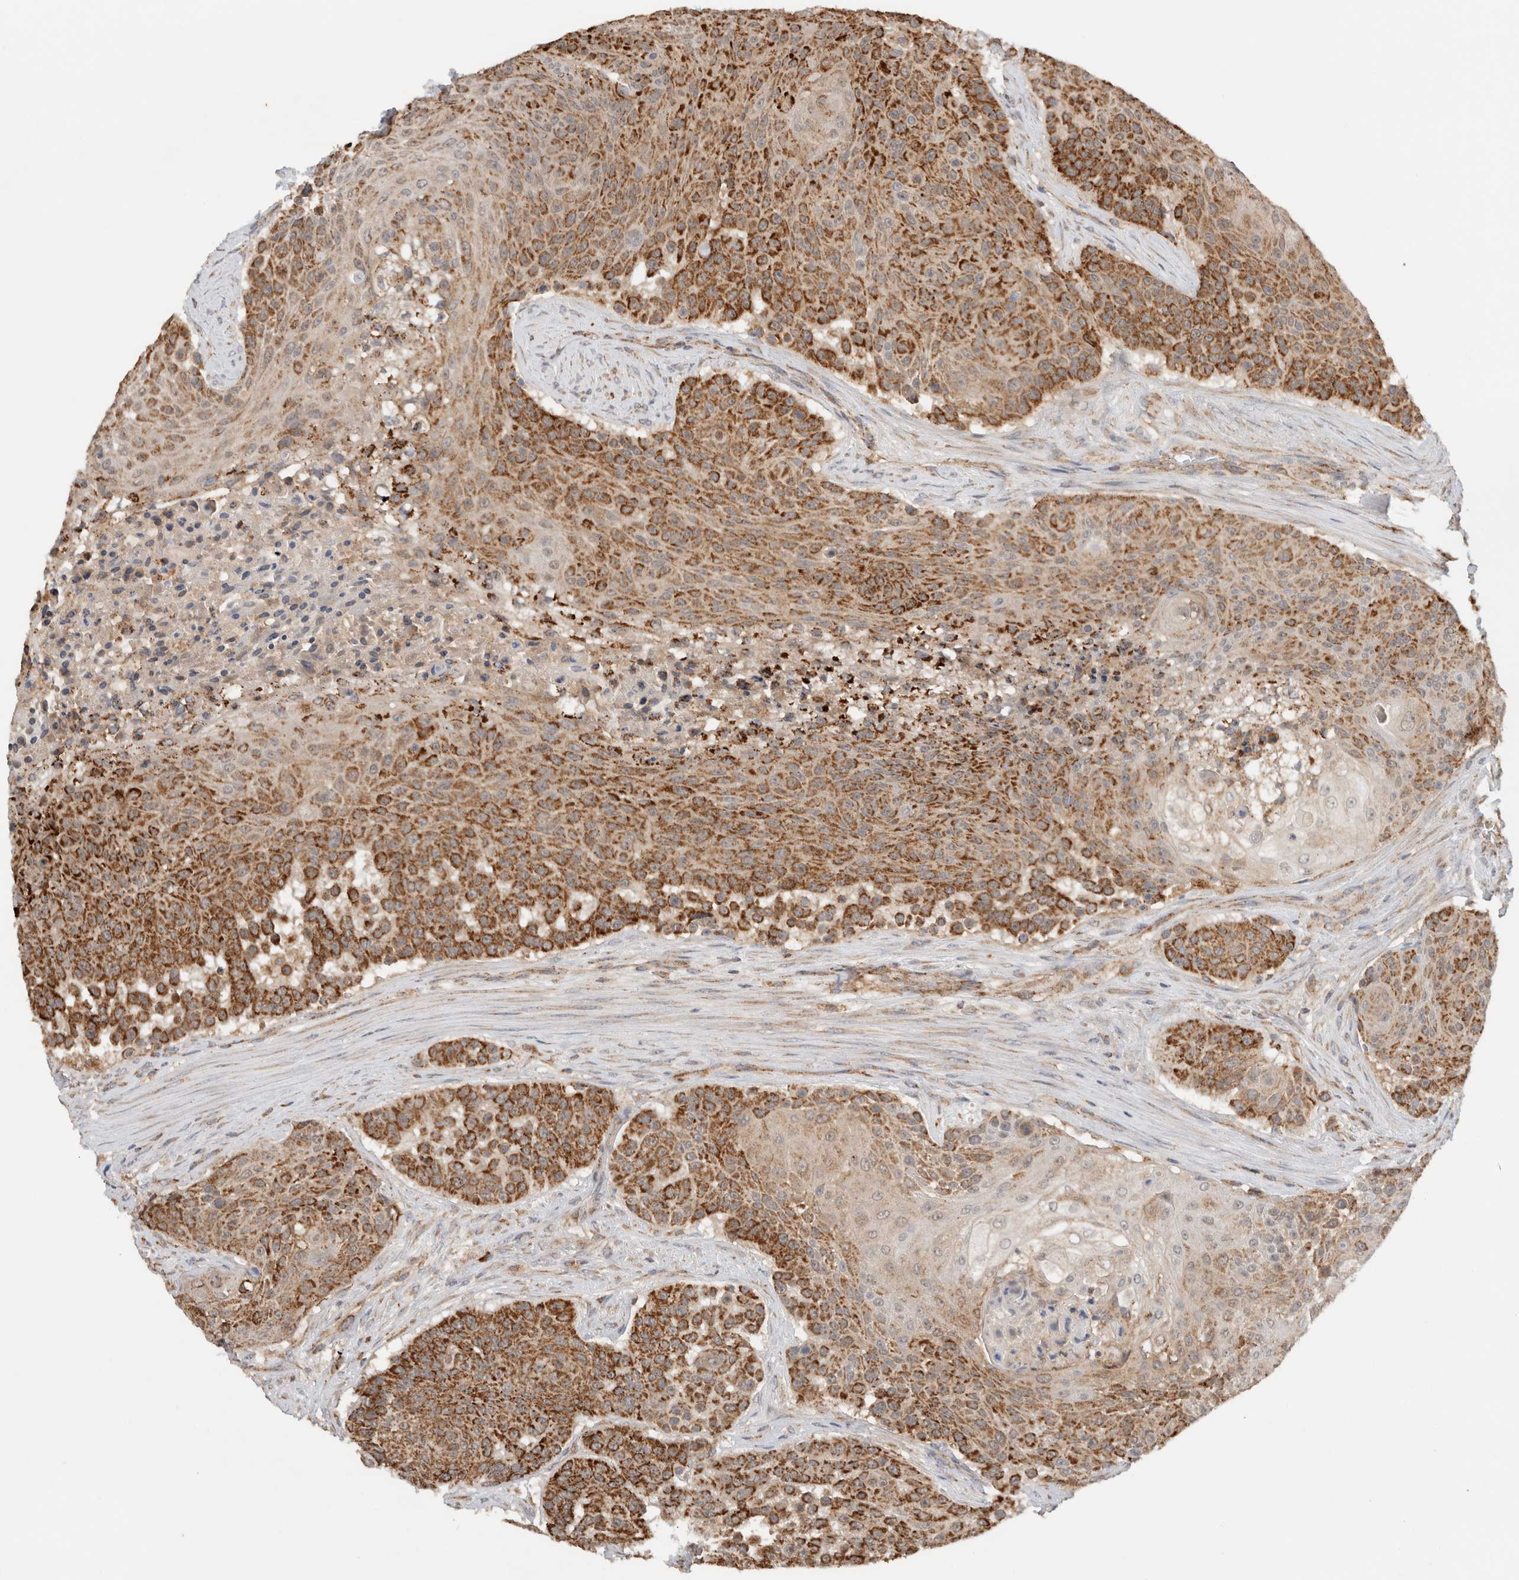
{"staining": {"intensity": "strong", "quantity": ">75%", "location": "cytoplasmic/membranous"}, "tissue": "urothelial cancer", "cell_type": "Tumor cells", "image_type": "cancer", "snomed": [{"axis": "morphology", "description": "Urothelial carcinoma, High grade"}, {"axis": "topography", "description": "Urinary bladder"}], "caption": "Immunohistochemistry (IHC) of urothelial cancer demonstrates high levels of strong cytoplasmic/membranous expression in about >75% of tumor cells.", "gene": "AMPD1", "patient": {"sex": "female", "age": 63}}